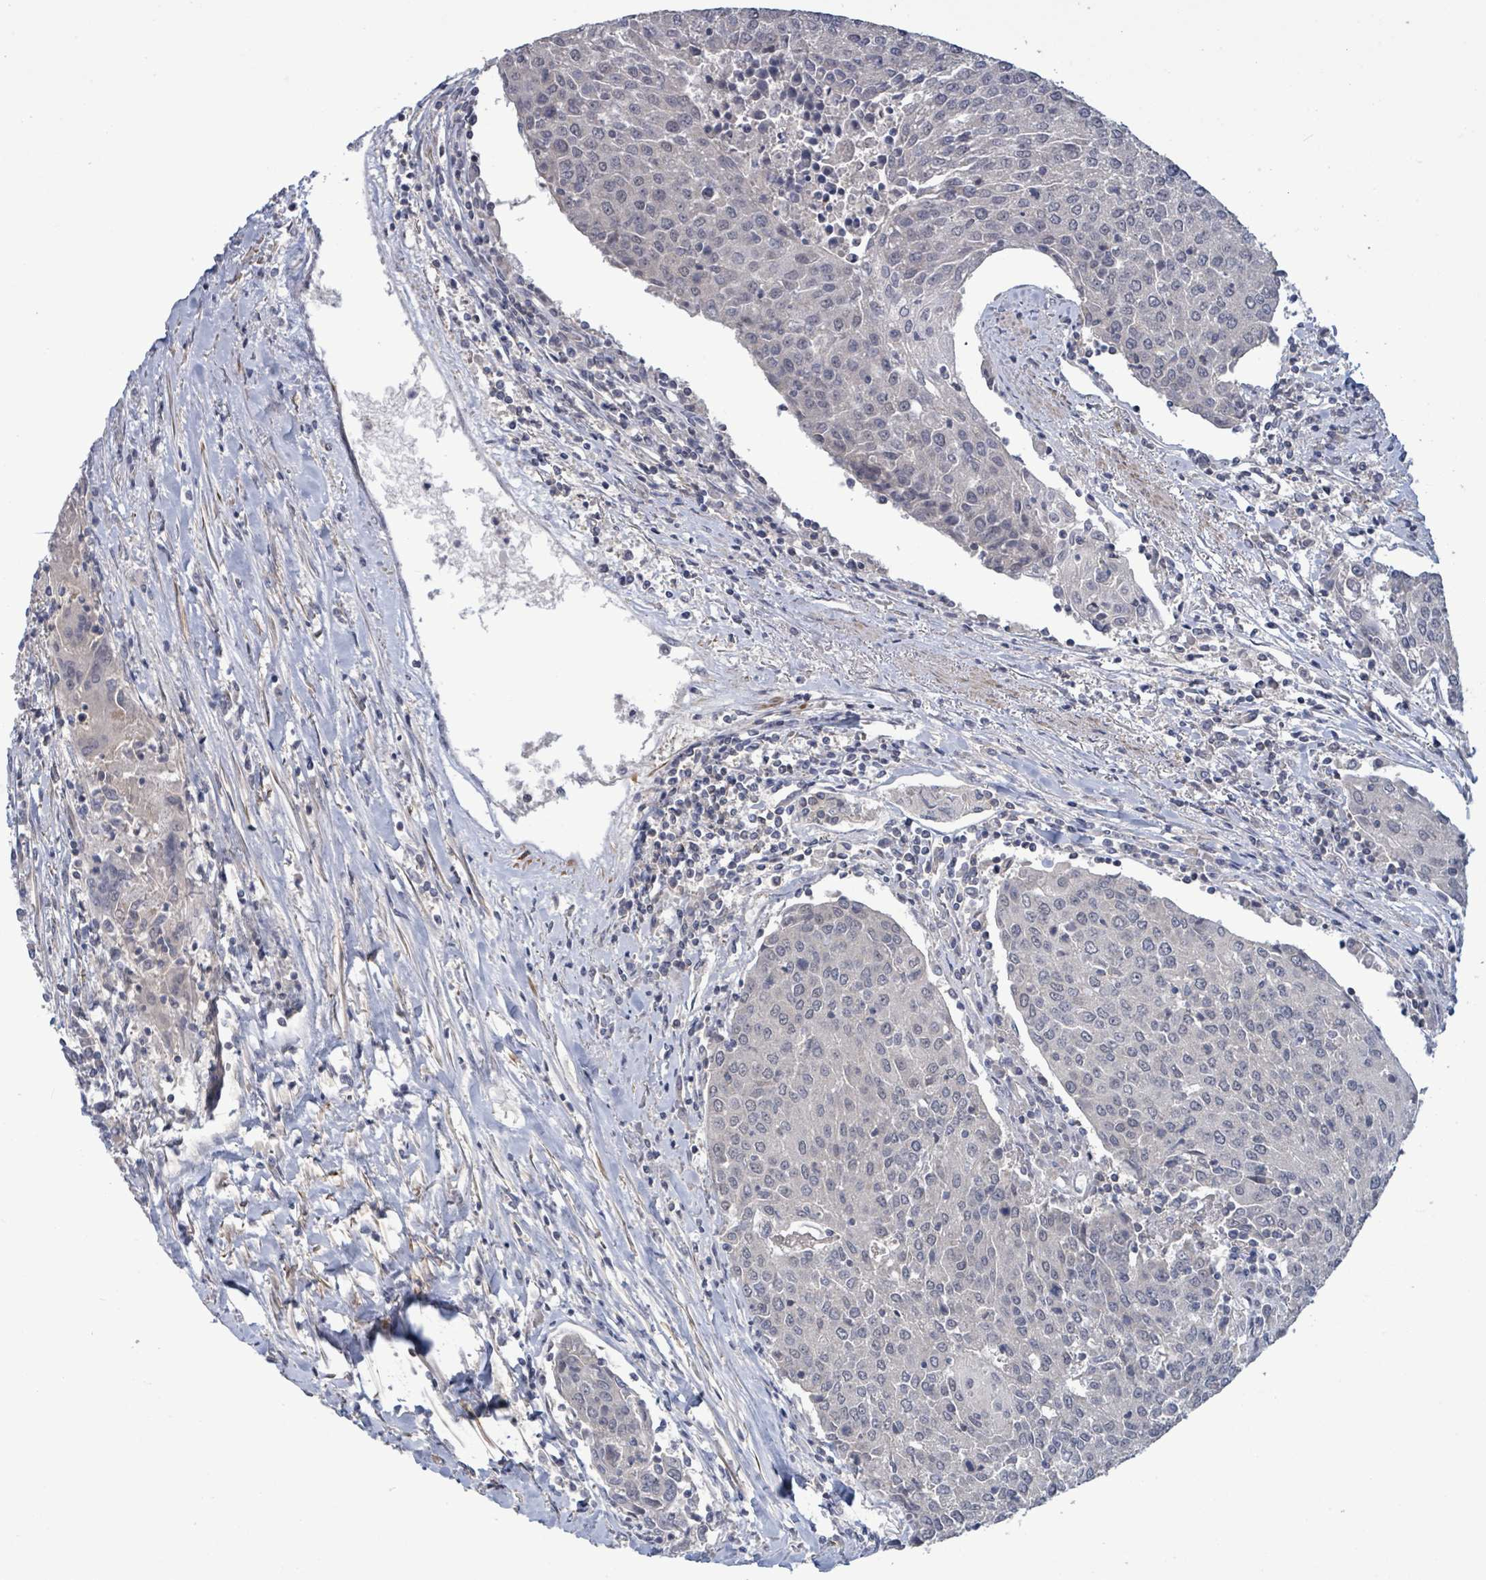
{"staining": {"intensity": "negative", "quantity": "none", "location": "none"}, "tissue": "urothelial cancer", "cell_type": "Tumor cells", "image_type": "cancer", "snomed": [{"axis": "morphology", "description": "Urothelial carcinoma, High grade"}, {"axis": "topography", "description": "Urinary bladder"}], "caption": "Tumor cells are negative for protein expression in human urothelial cancer.", "gene": "AMMECR1", "patient": {"sex": "female", "age": 85}}